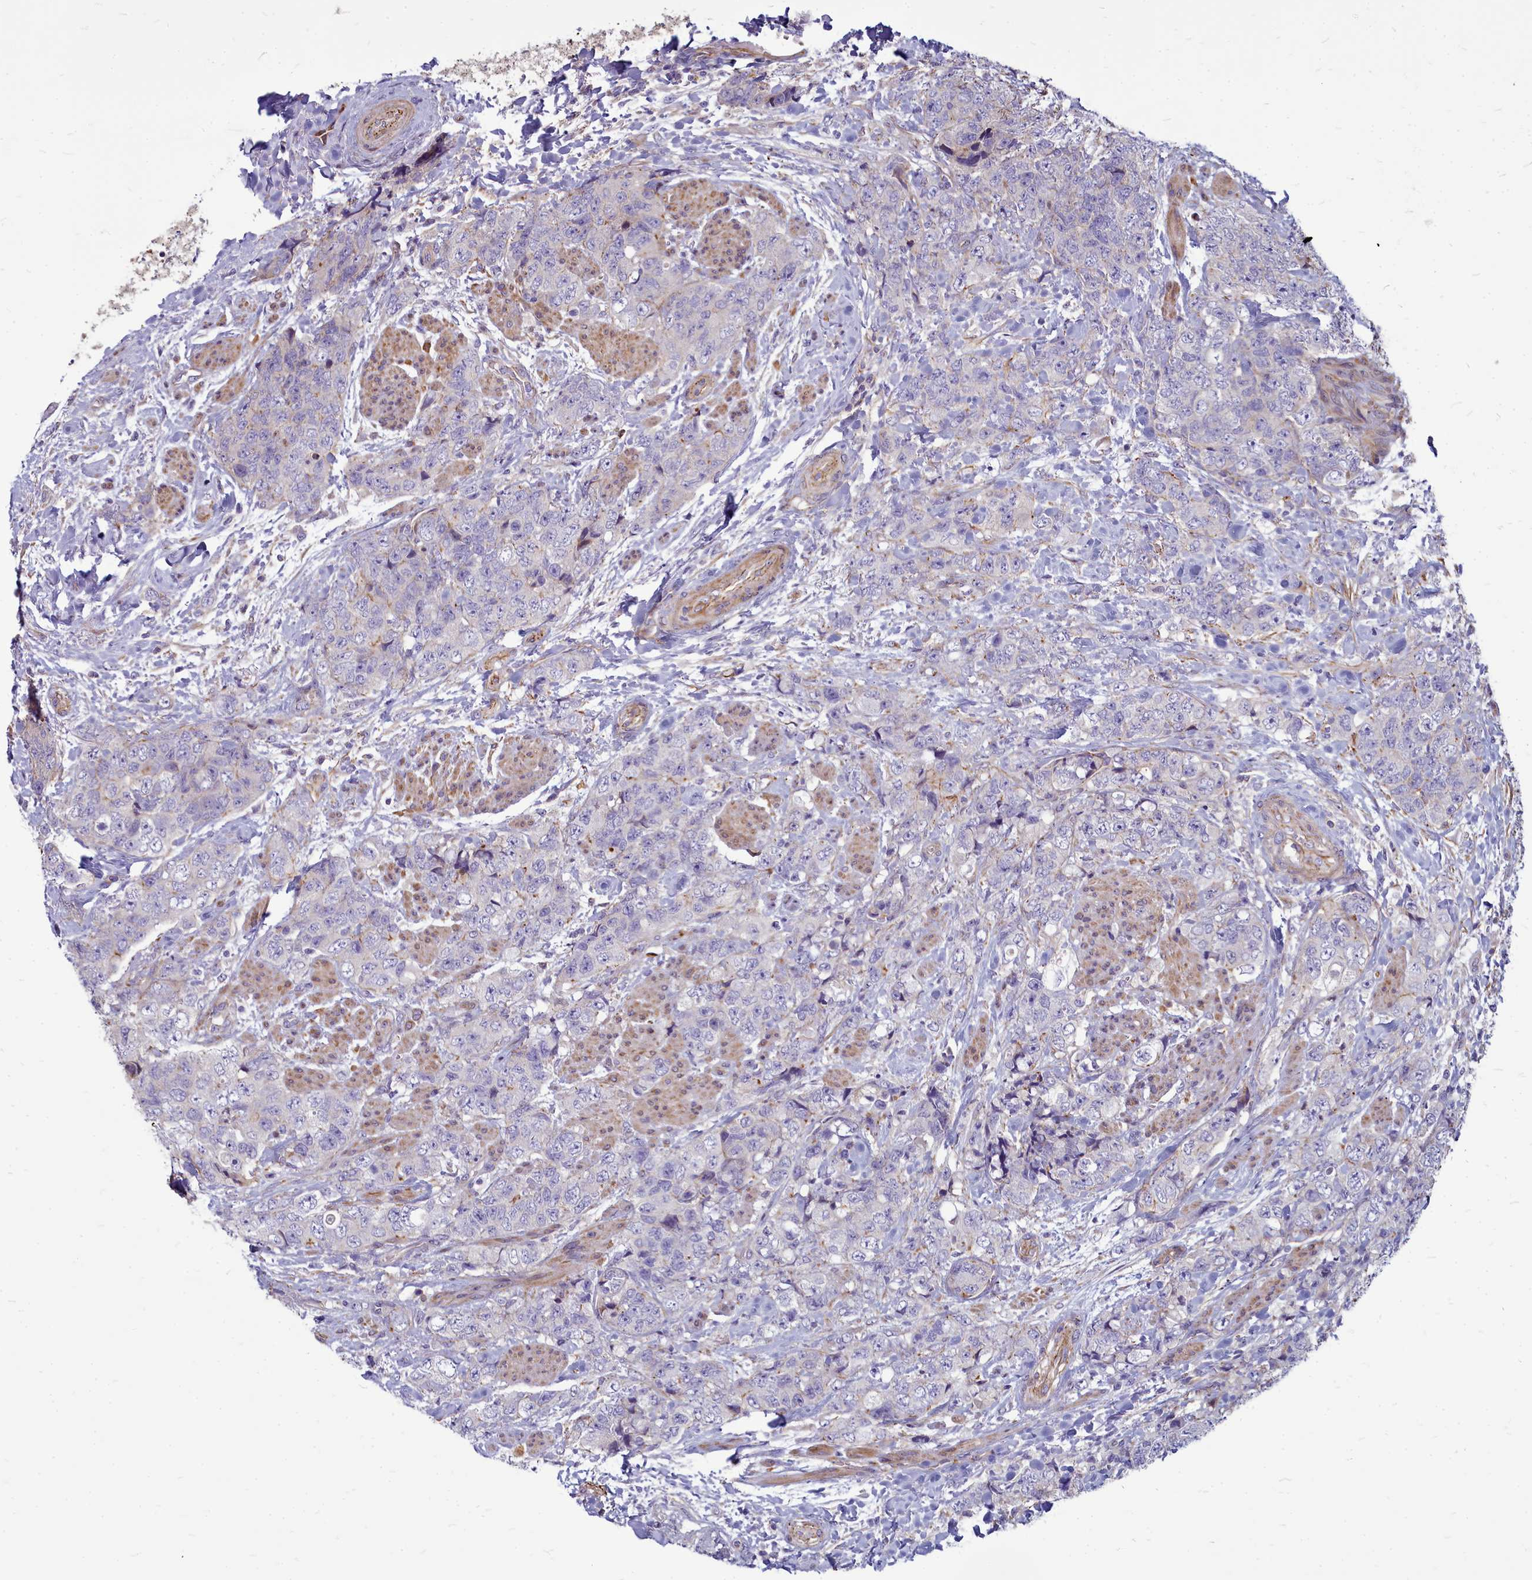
{"staining": {"intensity": "negative", "quantity": "none", "location": "none"}, "tissue": "urothelial cancer", "cell_type": "Tumor cells", "image_type": "cancer", "snomed": [{"axis": "morphology", "description": "Urothelial carcinoma, High grade"}, {"axis": "topography", "description": "Urinary bladder"}], "caption": "Tumor cells are negative for protein expression in human high-grade urothelial carcinoma. (DAB (3,3'-diaminobenzidine) immunohistochemistry (IHC) visualized using brightfield microscopy, high magnification).", "gene": "TTC5", "patient": {"sex": "female", "age": 78}}